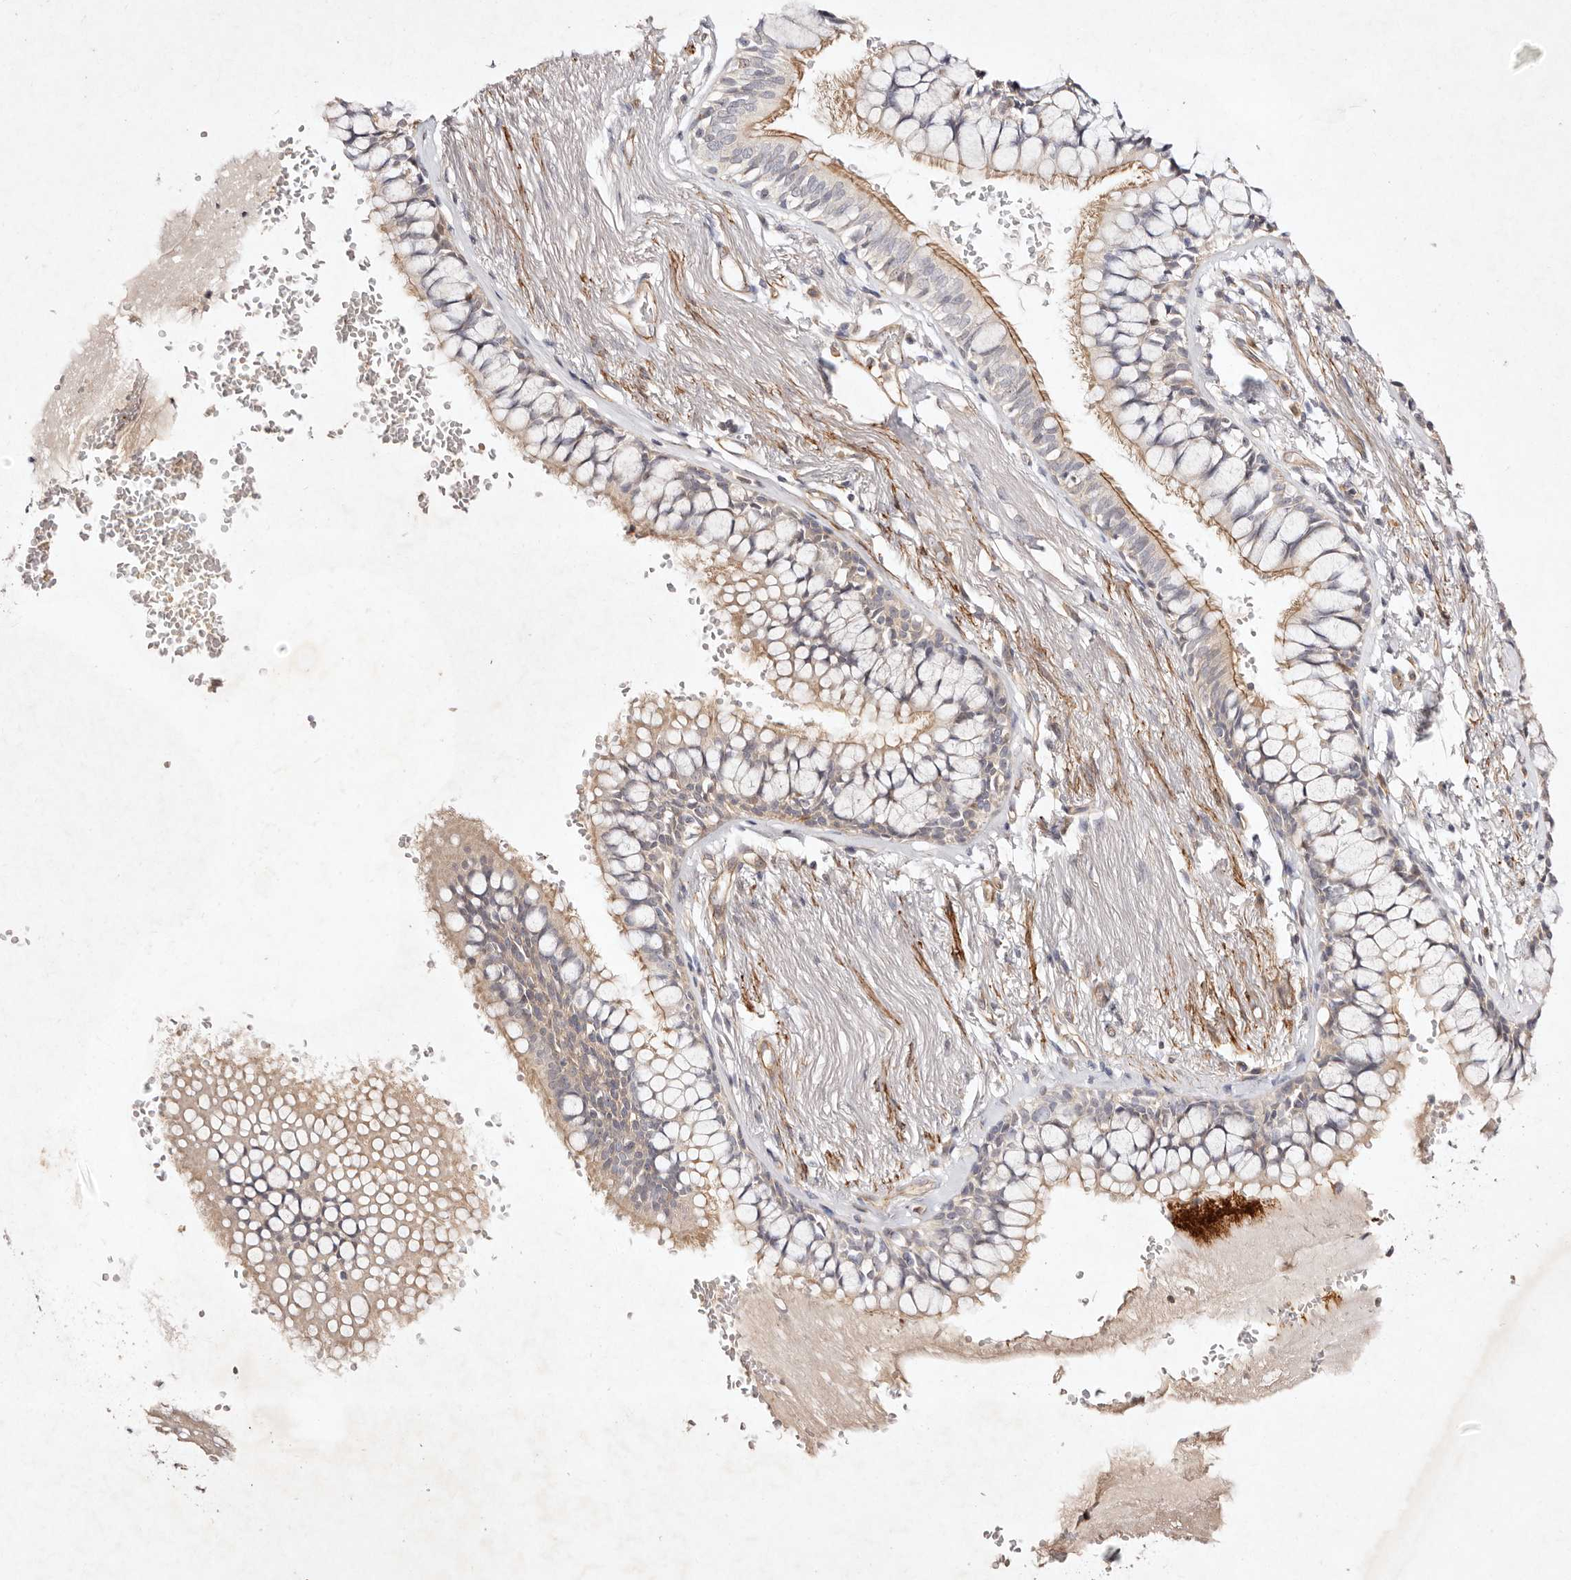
{"staining": {"intensity": "moderate", "quantity": "25%-75%", "location": "cytoplasmic/membranous"}, "tissue": "bronchus", "cell_type": "Respiratory epithelial cells", "image_type": "normal", "snomed": [{"axis": "morphology", "description": "Normal tissue, NOS"}, {"axis": "topography", "description": "Cartilage tissue"}, {"axis": "topography", "description": "Bronchus"}], "caption": "Protein expression analysis of normal human bronchus reveals moderate cytoplasmic/membranous staining in approximately 25%-75% of respiratory epithelial cells. The protein is shown in brown color, while the nuclei are stained blue.", "gene": "MTMR11", "patient": {"sex": "female", "age": 73}}